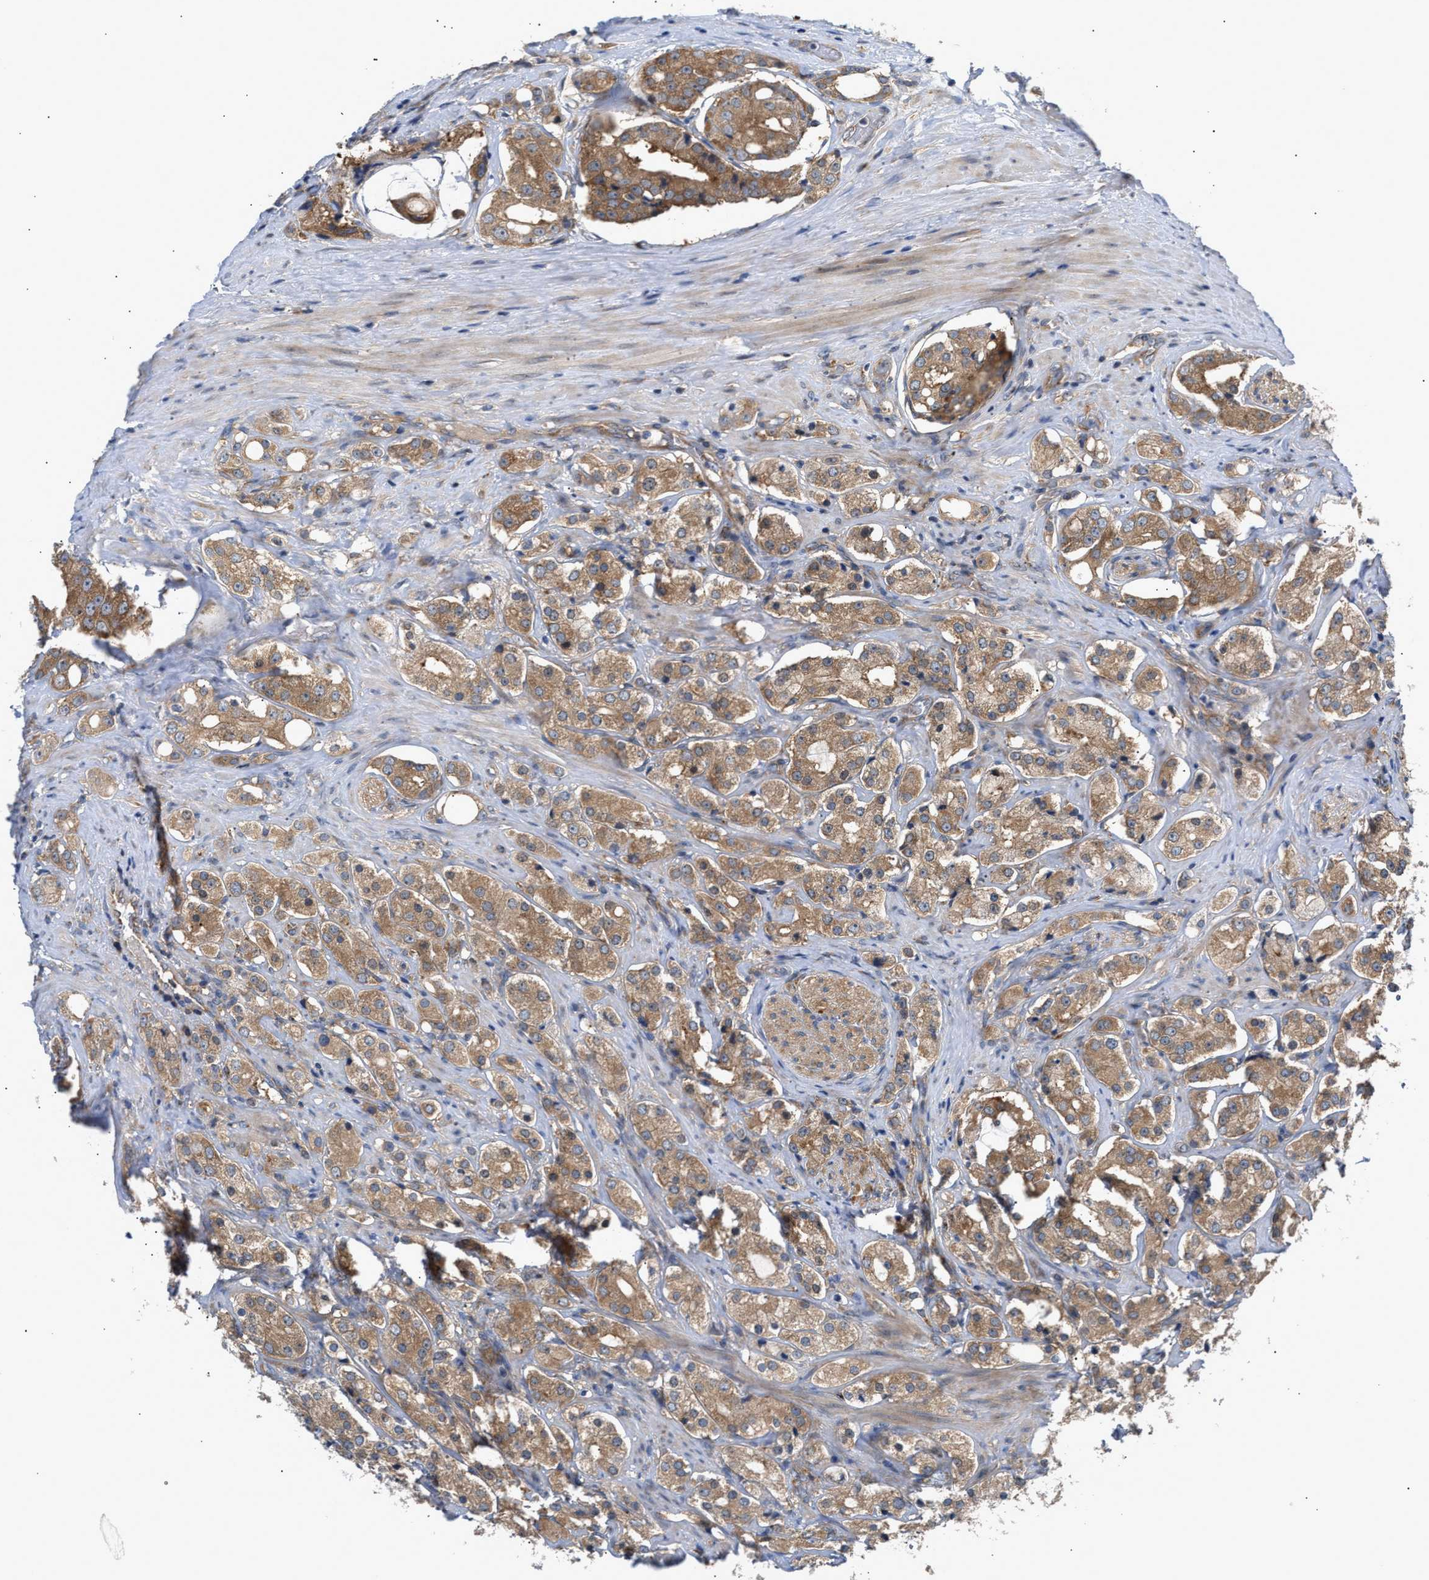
{"staining": {"intensity": "moderate", "quantity": ">75%", "location": "cytoplasmic/membranous"}, "tissue": "prostate cancer", "cell_type": "Tumor cells", "image_type": "cancer", "snomed": [{"axis": "morphology", "description": "Adenocarcinoma, High grade"}, {"axis": "topography", "description": "Prostate"}], "caption": "DAB (3,3'-diaminobenzidine) immunohistochemical staining of human prostate cancer shows moderate cytoplasmic/membranous protein expression in about >75% of tumor cells.", "gene": "LAPTM4B", "patient": {"sex": "male", "age": 68}}